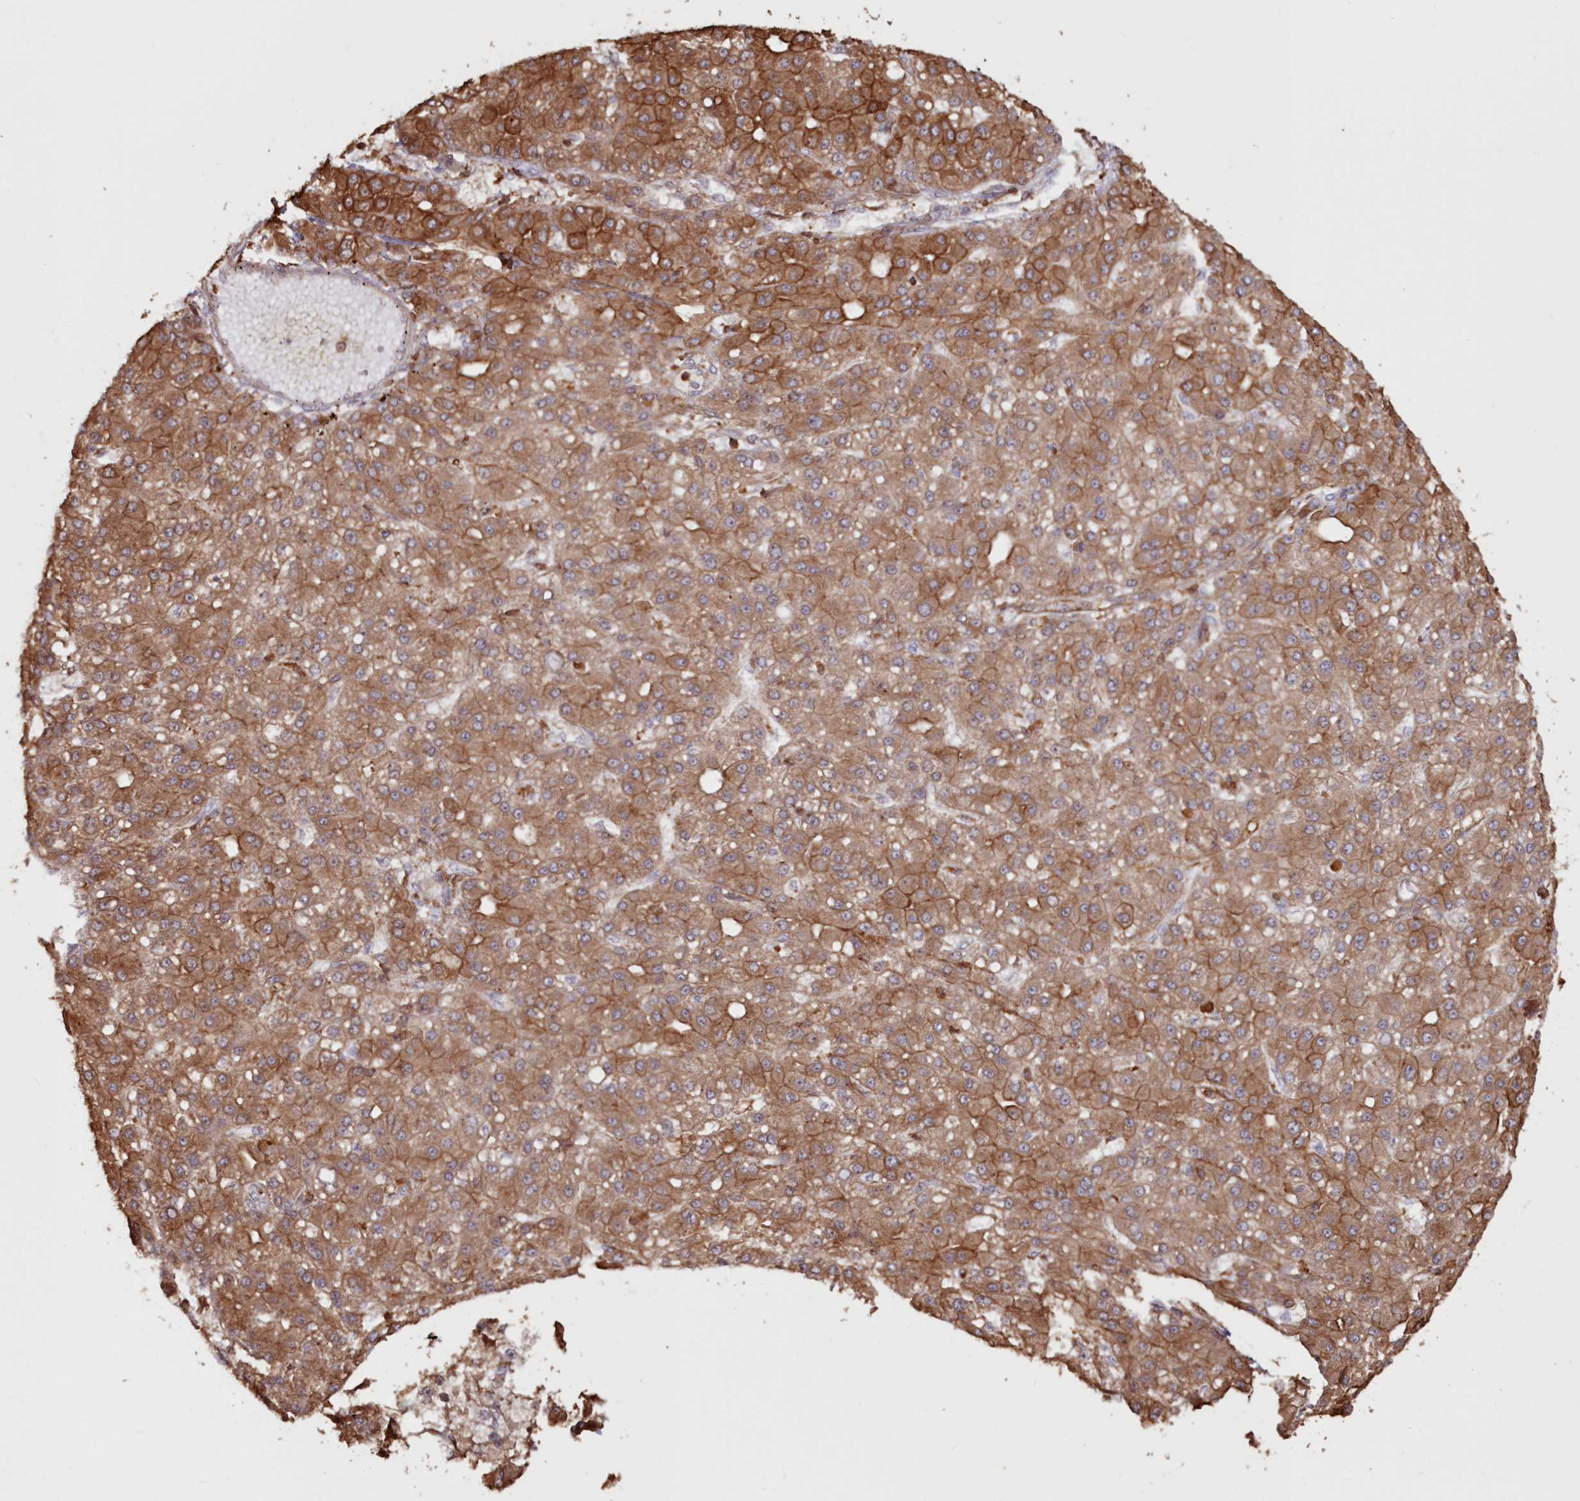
{"staining": {"intensity": "strong", "quantity": ">75%", "location": "cytoplasmic/membranous"}, "tissue": "liver cancer", "cell_type": "Tumor cells", "image_type": "cancer", "snomed": [{"axis": "morphology", "description": "Carcinoma, Hepatocellular, NOS"}, {"axis": "topography", "description": "Liver"}], "caption": "Strong cytoplasmic/membranous positivity is present in approximately >75% of tumor cells in liver cancer (hepatocellular carcinoma).", "gene": "SNED1", "patient": {"sex": "male", "age": 67}}